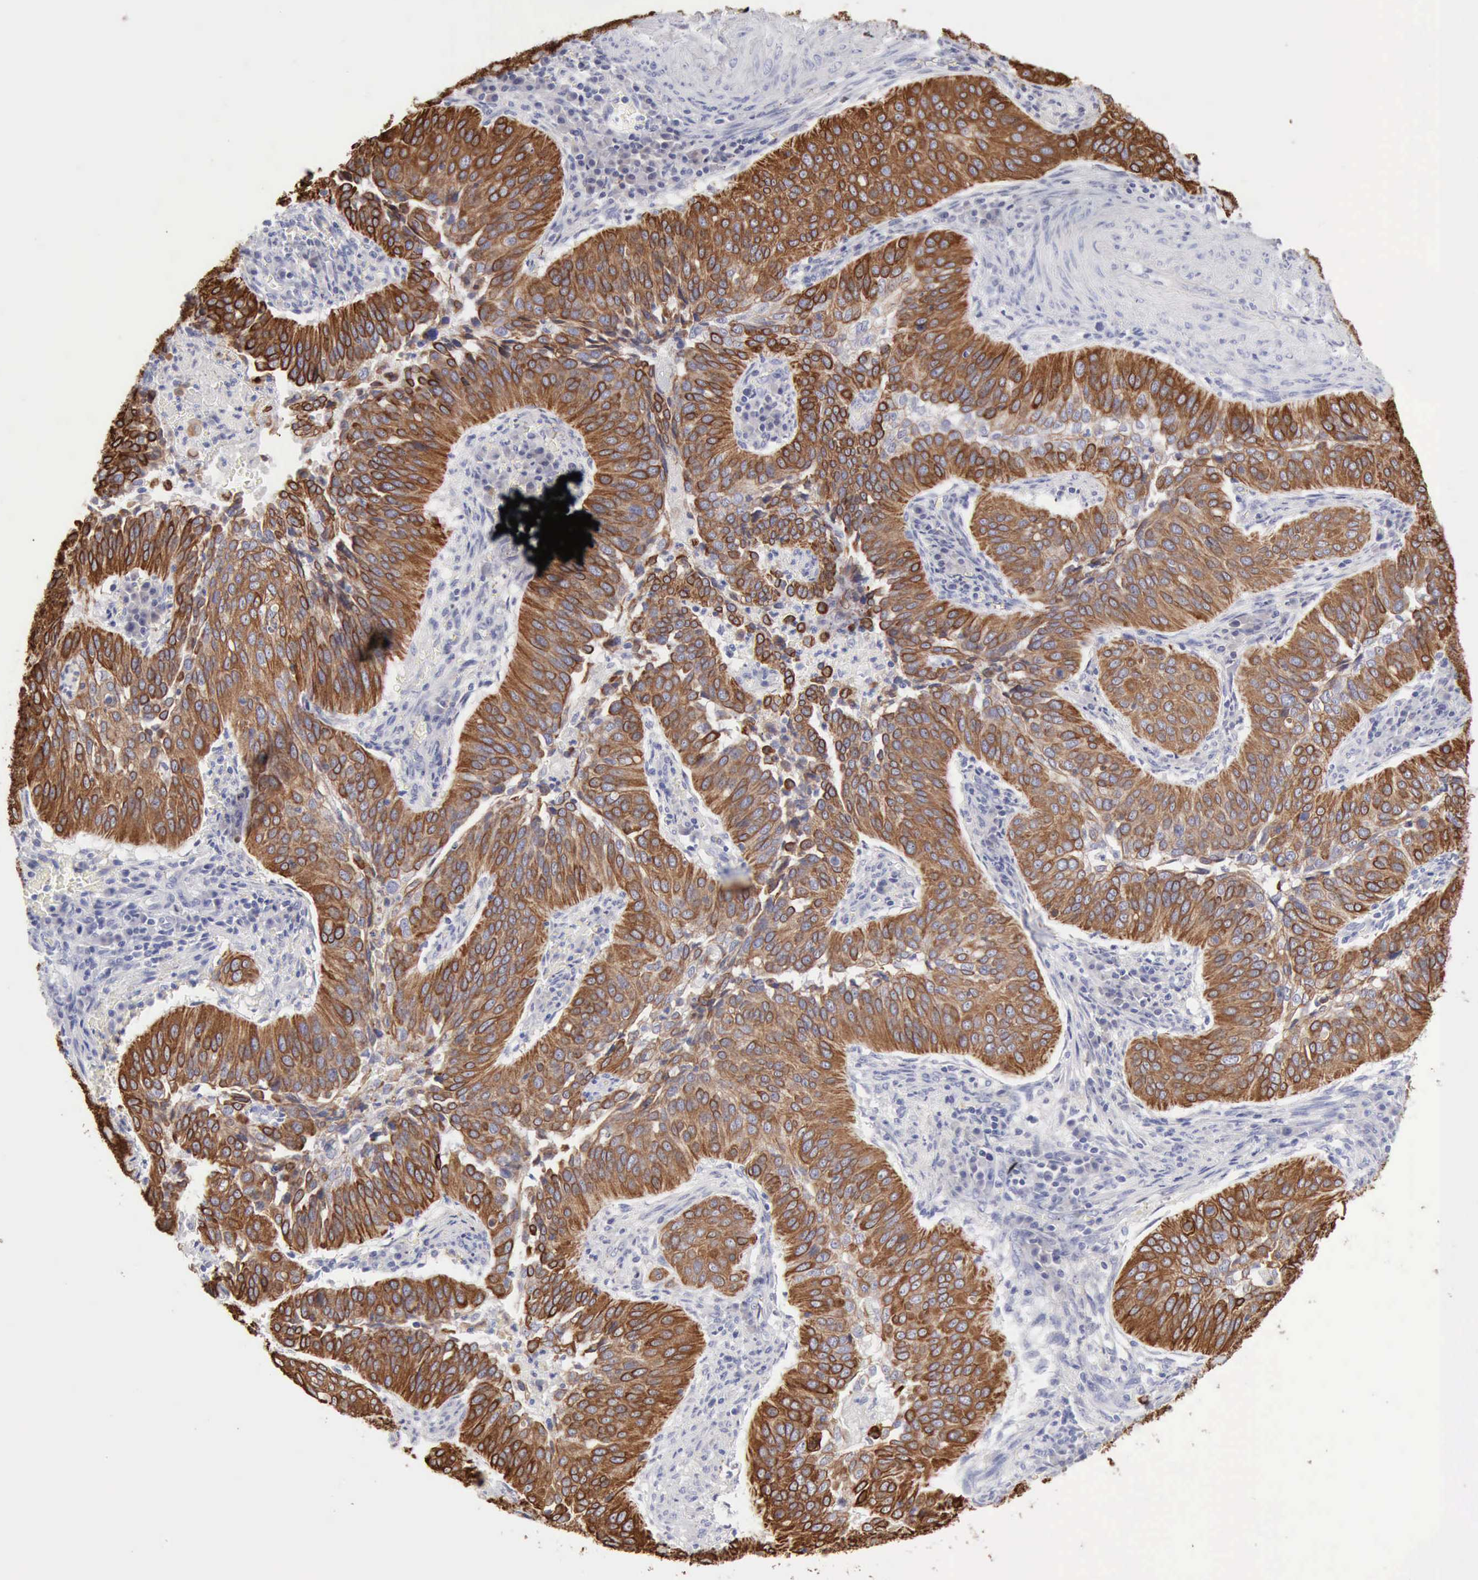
{"staining": {"intensity": "strong", "quantity": ">75%", "location": "cytoplasmic/membranous"}, "tissue": "cervical cancer", "cell_type": "Tumor cells", "image_type": "cancer", "snomed": [{"axis": "morphology", "description": "Squamous cell carcinoma, NOS"}, {"axis": "topography", "description": "Cervix"}], "caption": "Brown immunohistochemical staining in squamous cell carcinoma (cervical) shows strong cytoplasmic/membranous expression in about >75% of tumor cells.", "gene": "KRT5", "patient": {"sex": "female", "age": 39}}